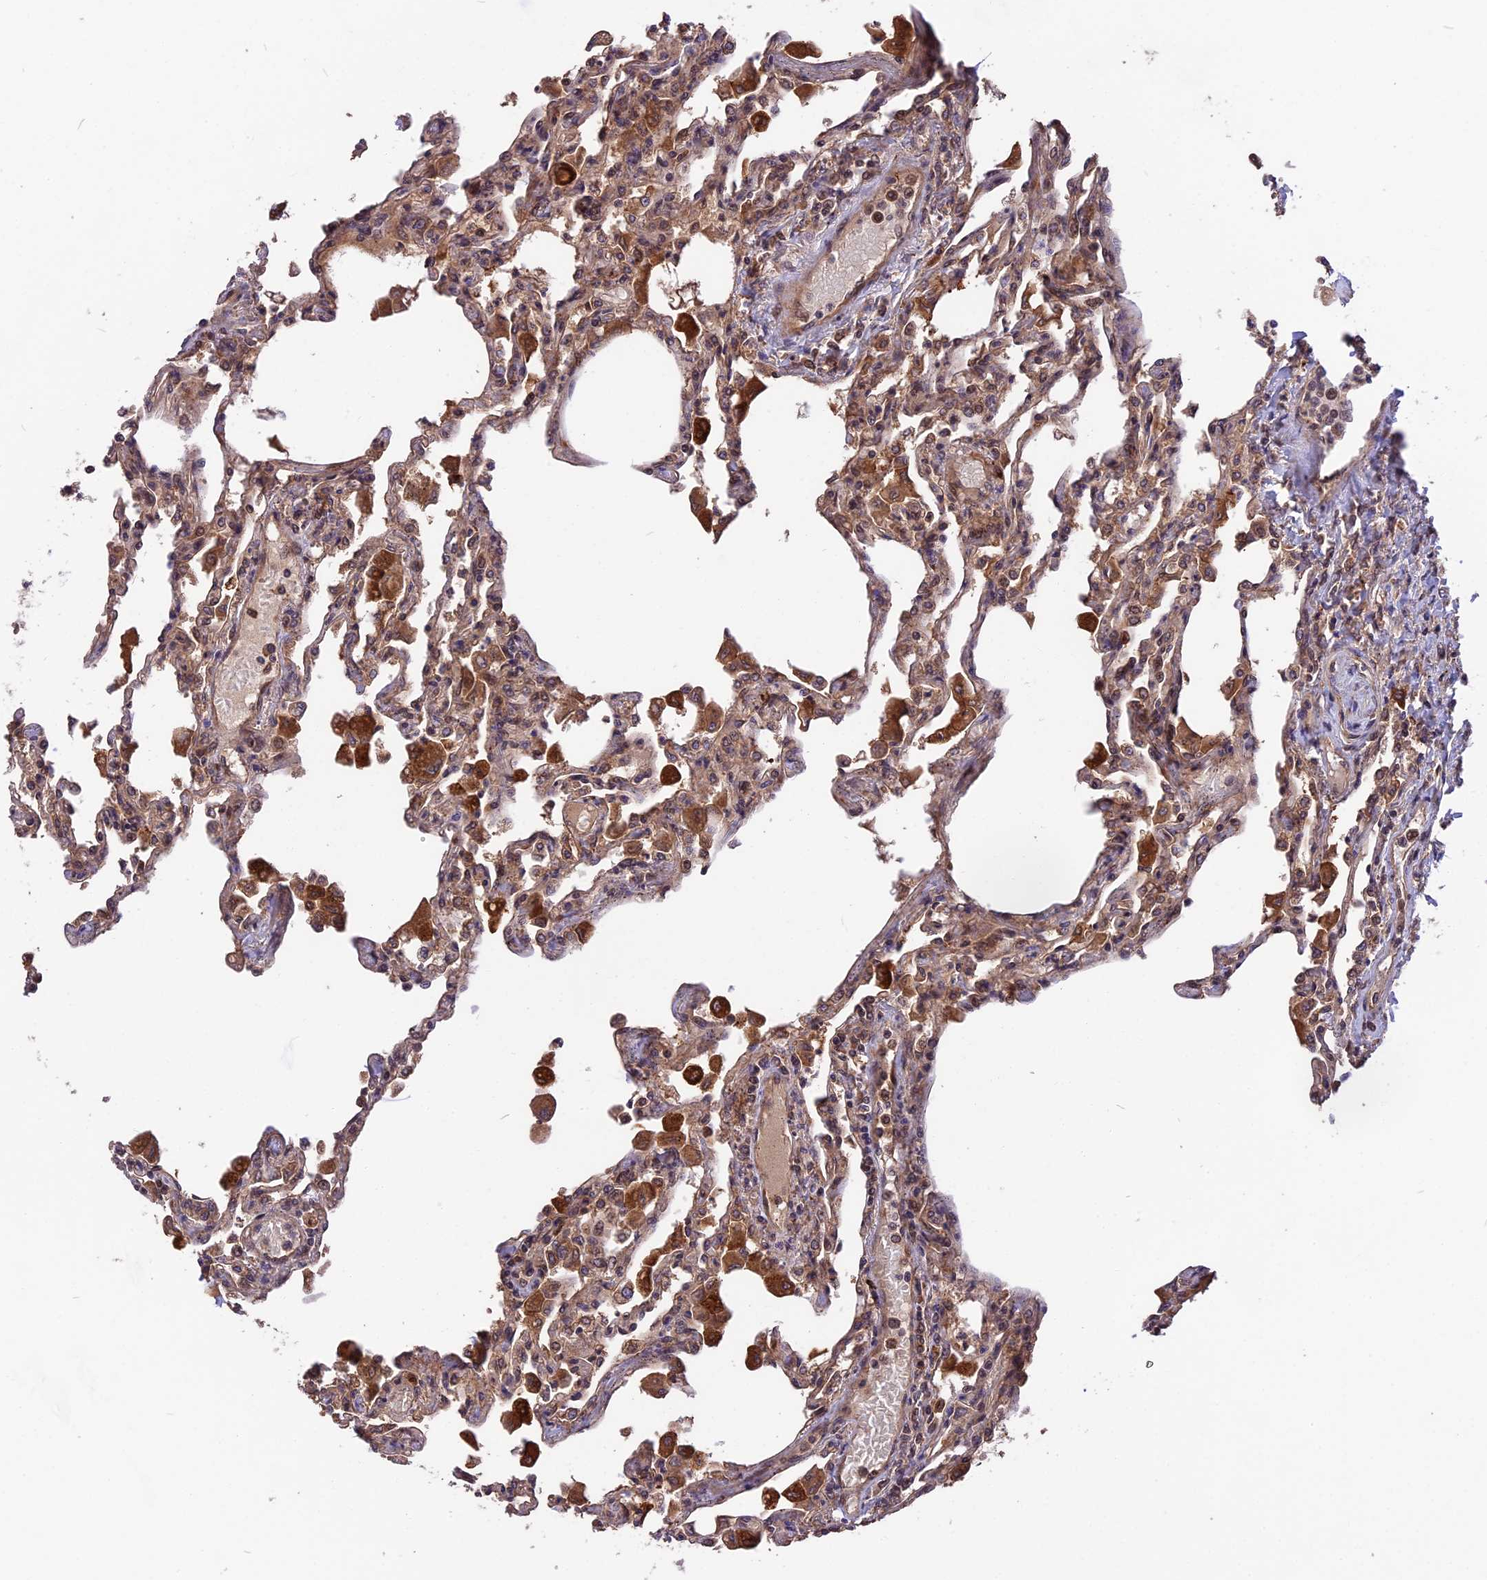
{"staining": {"intensity": "moderate", "quantity": "25%-75%", "location": "cytoplasmic/membranous"}, "tissue": "lung", "cell_type": "Alveolar cells", "image_type": "normal", "snomed": [{"axis": "morphology", "description": "Normal tissue, NOS"}, {"axis": "topography", "description": "Bronchus"}, {"axis": "topography", "description": "Lung"}], "caption": "A photomicrograph showing moderate cytoplasmic/membranous expression in approximately 25%-75% of alveolar cells in unremarkable lung, as visualized by brown immunohistochemical staining.", "gene": "ESCO1", "patient": {"sex": "female", "age": 49}}